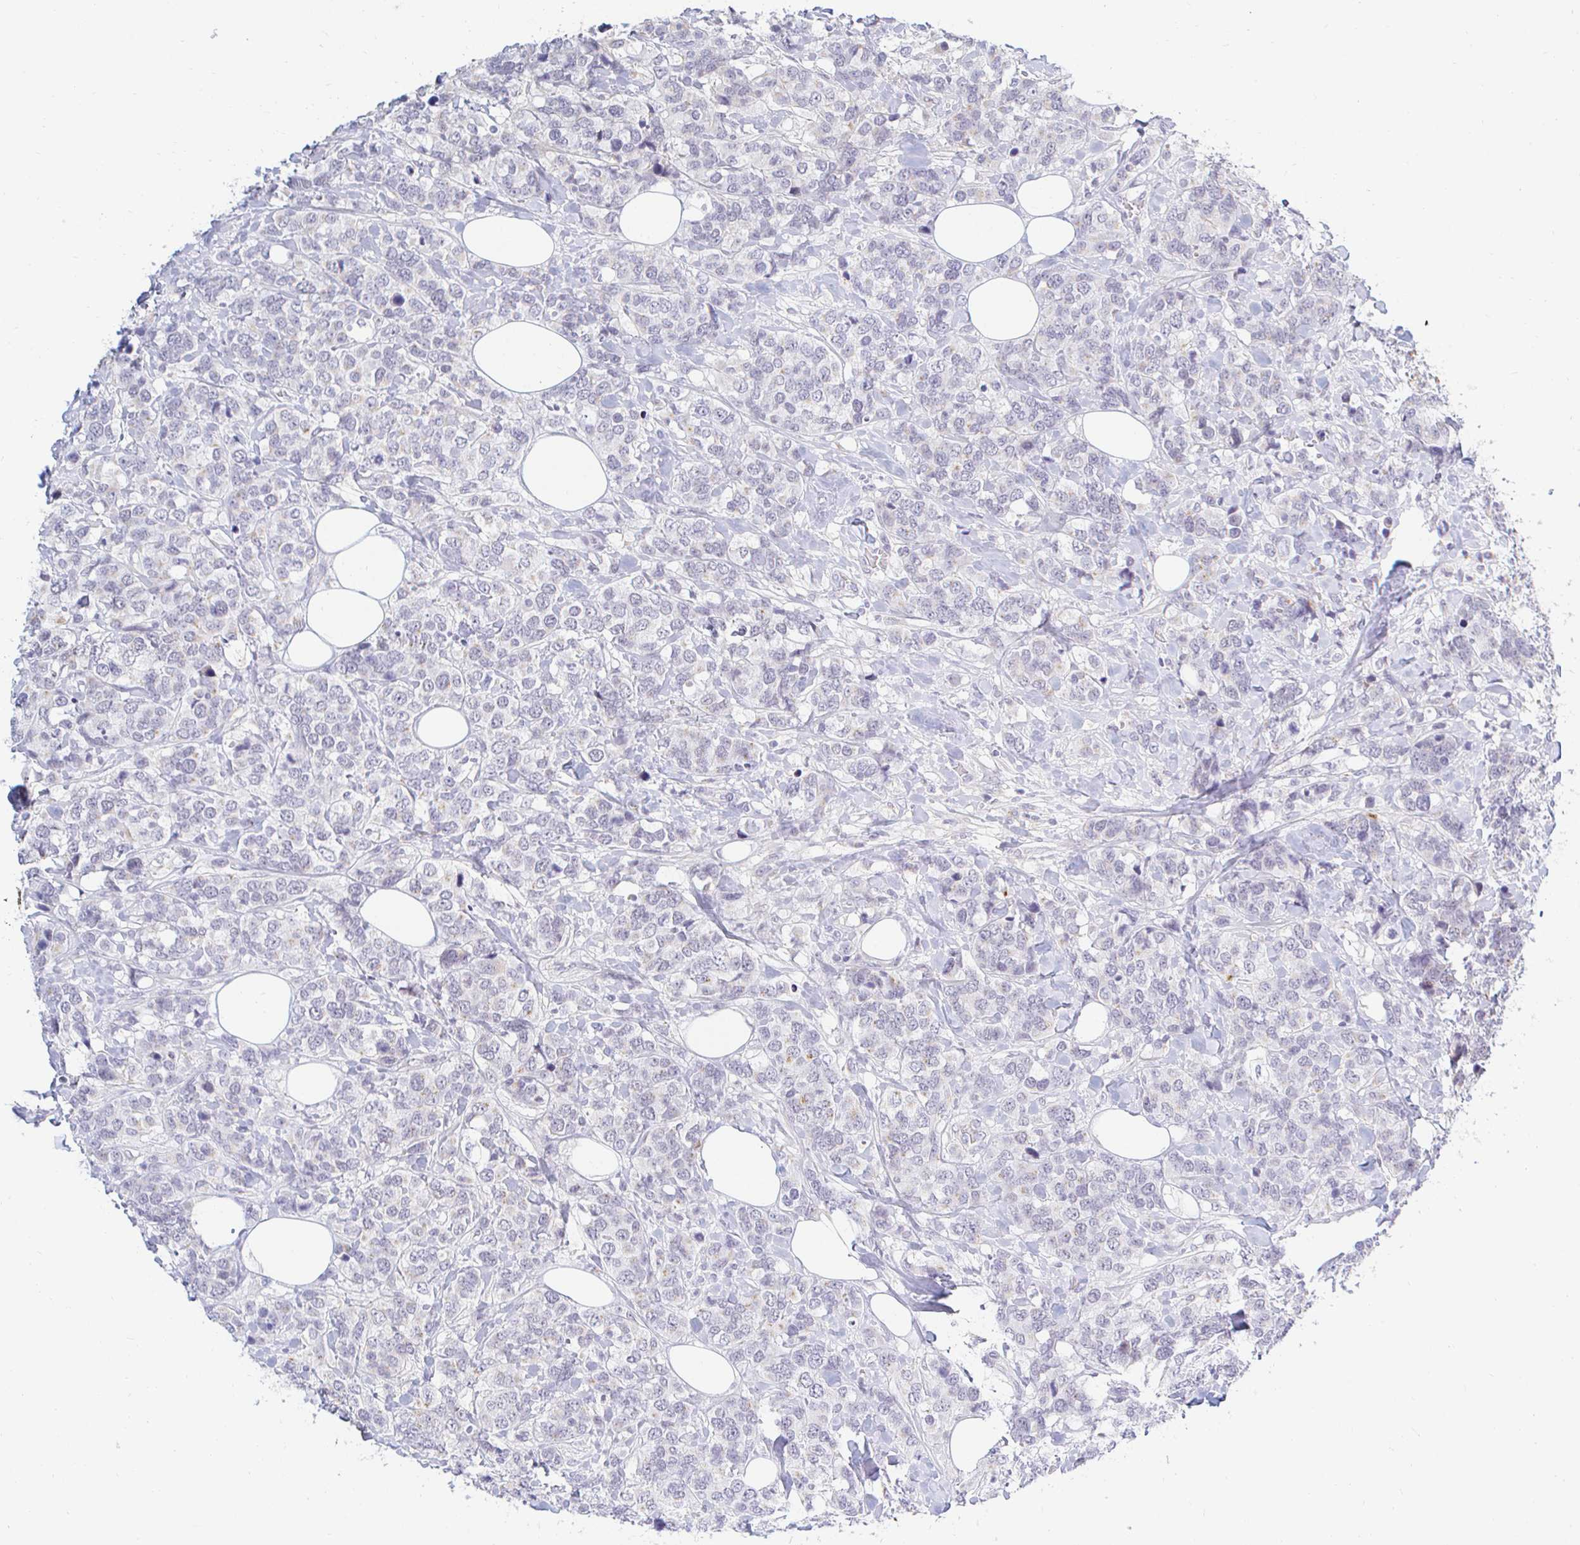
{"staining": {"intensity": "negative", "quantity": "none", "location": "none"}, "tissue": "breast cancer", "cell_type": "Tumor cells", "image_type": "cancer", "snomed": [{"axis": "morphology", "description": "Lobular carcinoma"}, {"axis": "topography", "description": "Breast"}], "caption": "Tumor cells show no significant staining in lobular carcinoma (breast). Brightfield microscopy of immunohistochemistry (IHC) stained with DAB (brown) and hematoxylin (blue), captured at high magnification.", "gene": "OR51D1", "patient": {"sex": "female", "age": 59}}